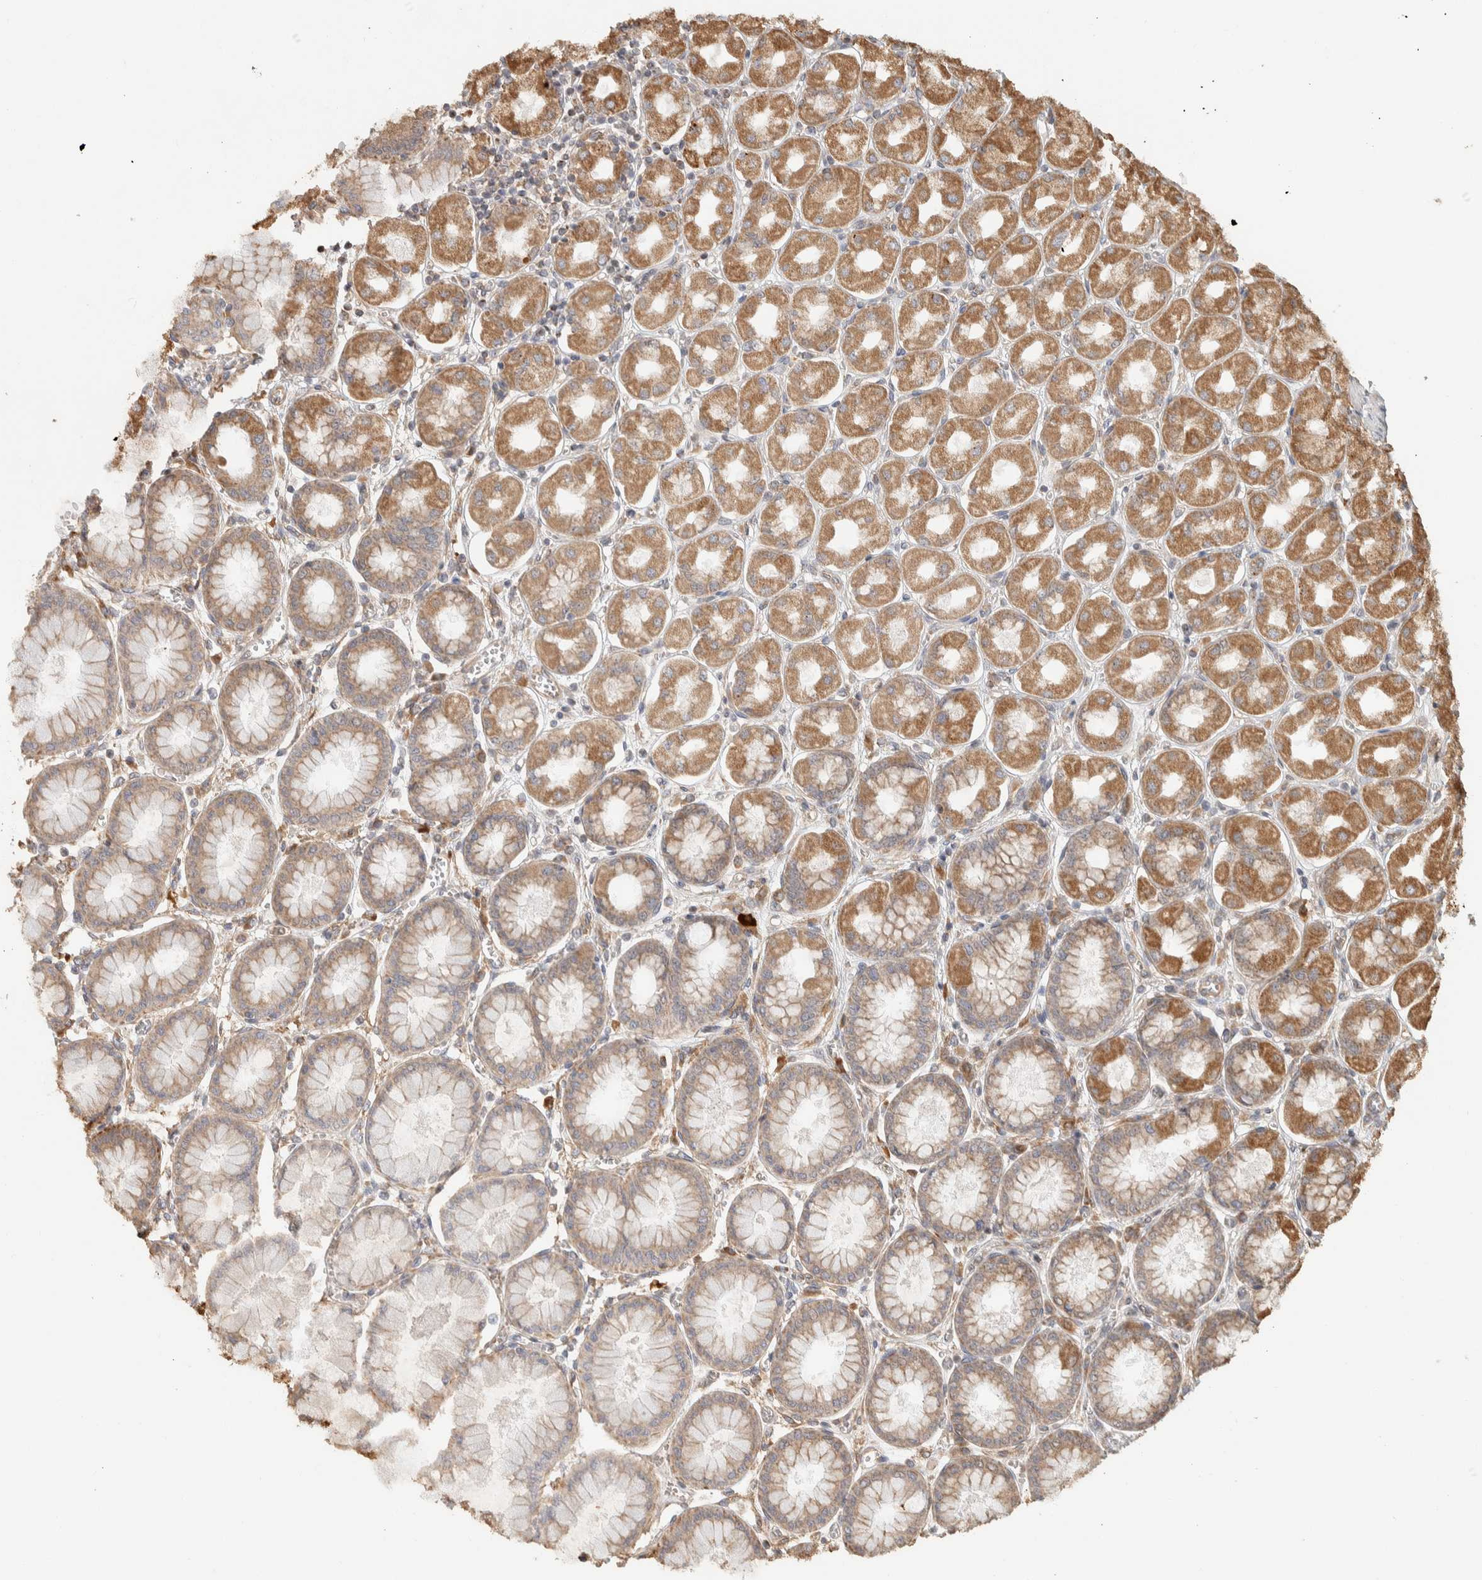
{"staining": {"intensity": "moderate", "quantity": ">75%", "location": "cytoplasmic/membranous"}, "tissue": "stomach", "cell_type": "Glandular cells", "image_type": "normal", "snomed": [{"axis": "morphology", "description": "Normal tissue, NOS"}, {"axis": "topography", "description": "Stomach, upper"}], "caption": "Immunohistochemistry photomicrograph of normal human stomach stained for a protein (brown), which displays medium levels of moderate cytoplasmic/membranous staining in approximately >75% of glandular cells.", "gene": "KIF9", "patient": {"sex": "female", "age": 56}}